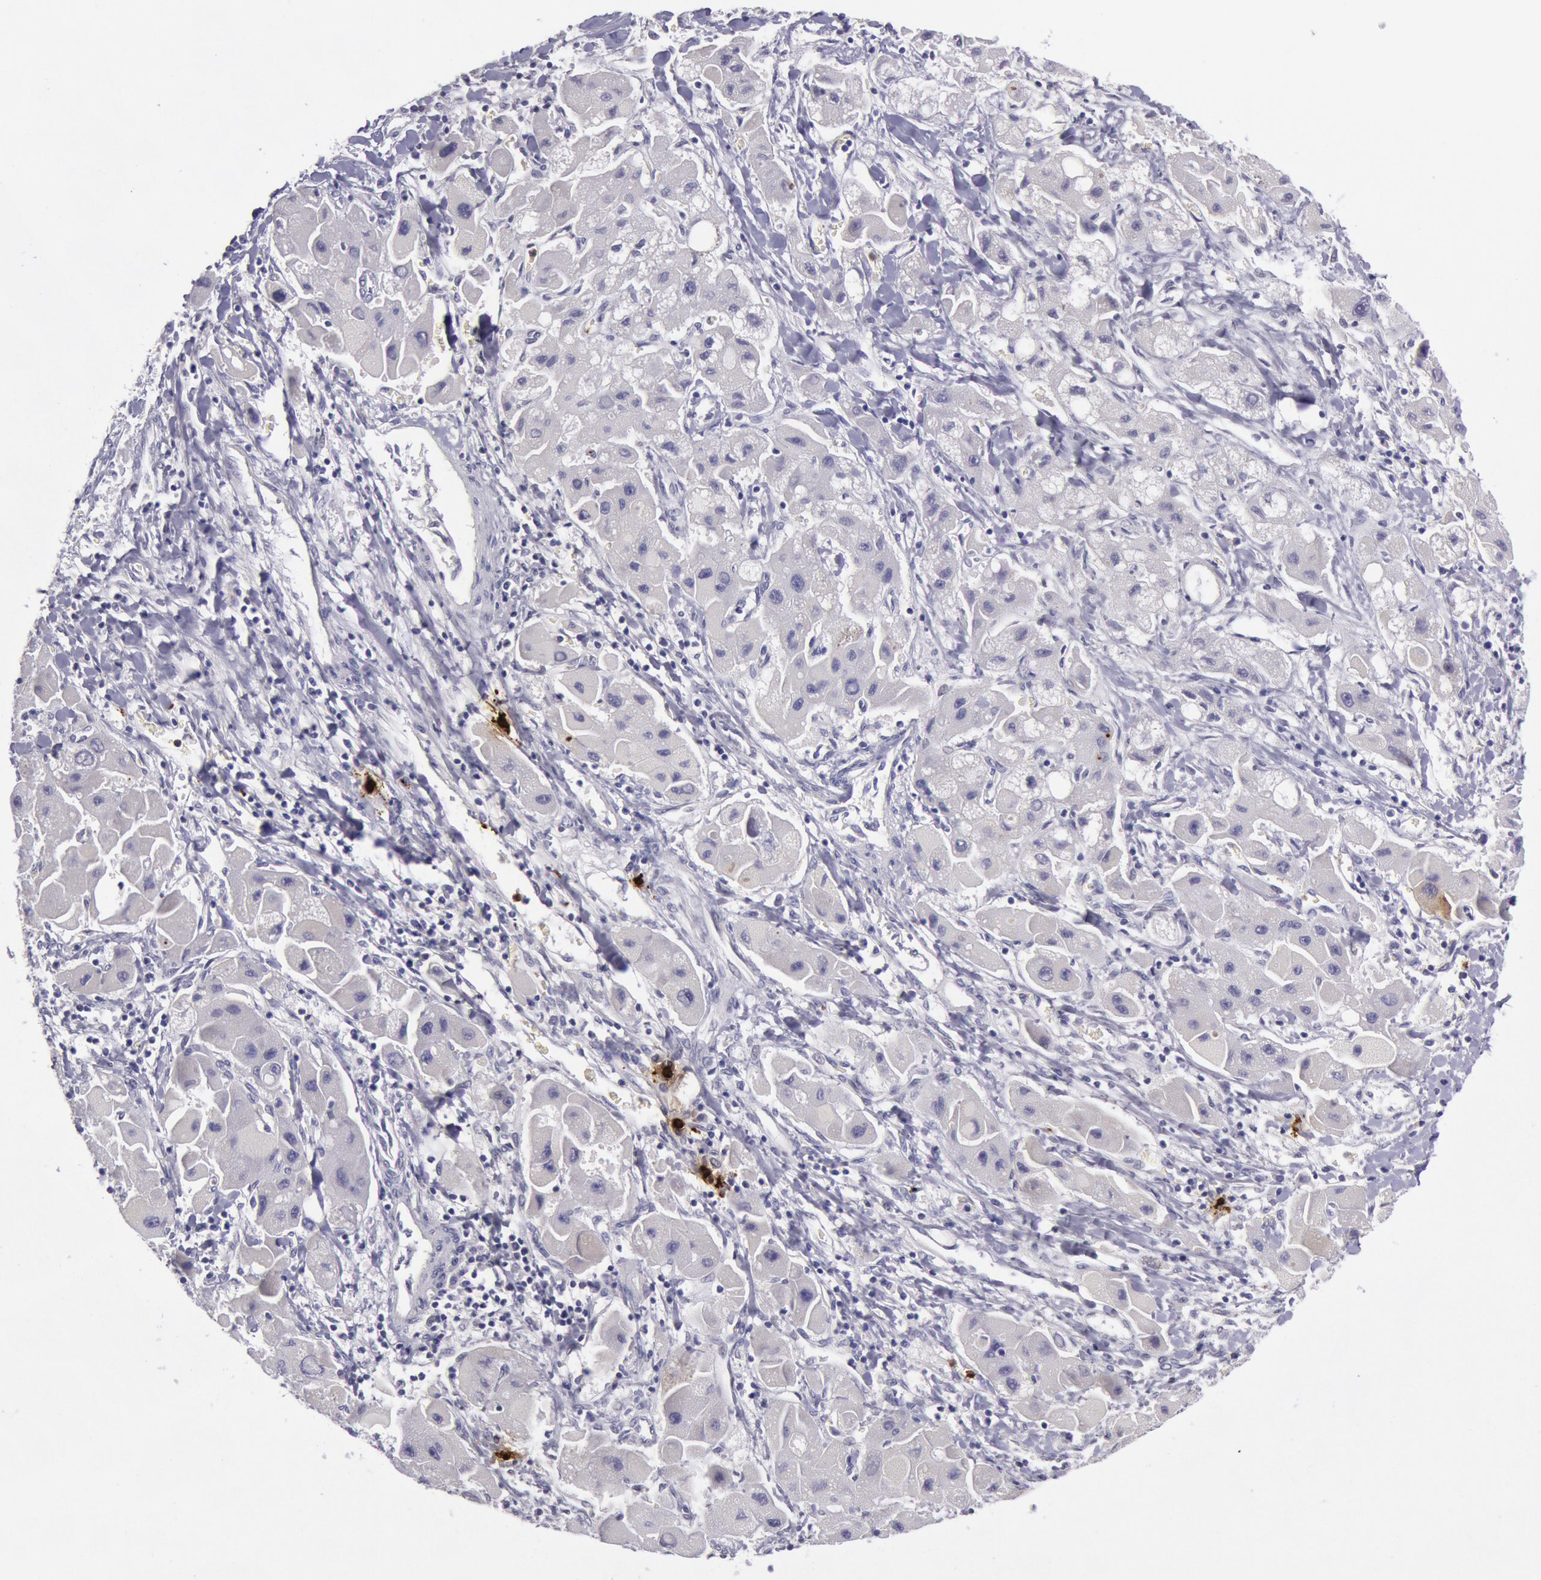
{"staining": {"intensity": "negative", "quantity": "none", "location": "none"}, "tissue": "liver cancer", "cell_type": "Tumor cells", "image_type": "cancer", "snomed": [{"axis": "morphology", "description": "Carcinoma, Hepatocellular, NOS"}, {"axis": "topography", "description": "Liver"}], "caption": "Histopathology image shows no protein expression in tumor cells of liver cancer tissue.", "gene": "KDM6A", "patient": {"sex": "male", "age": 24}}